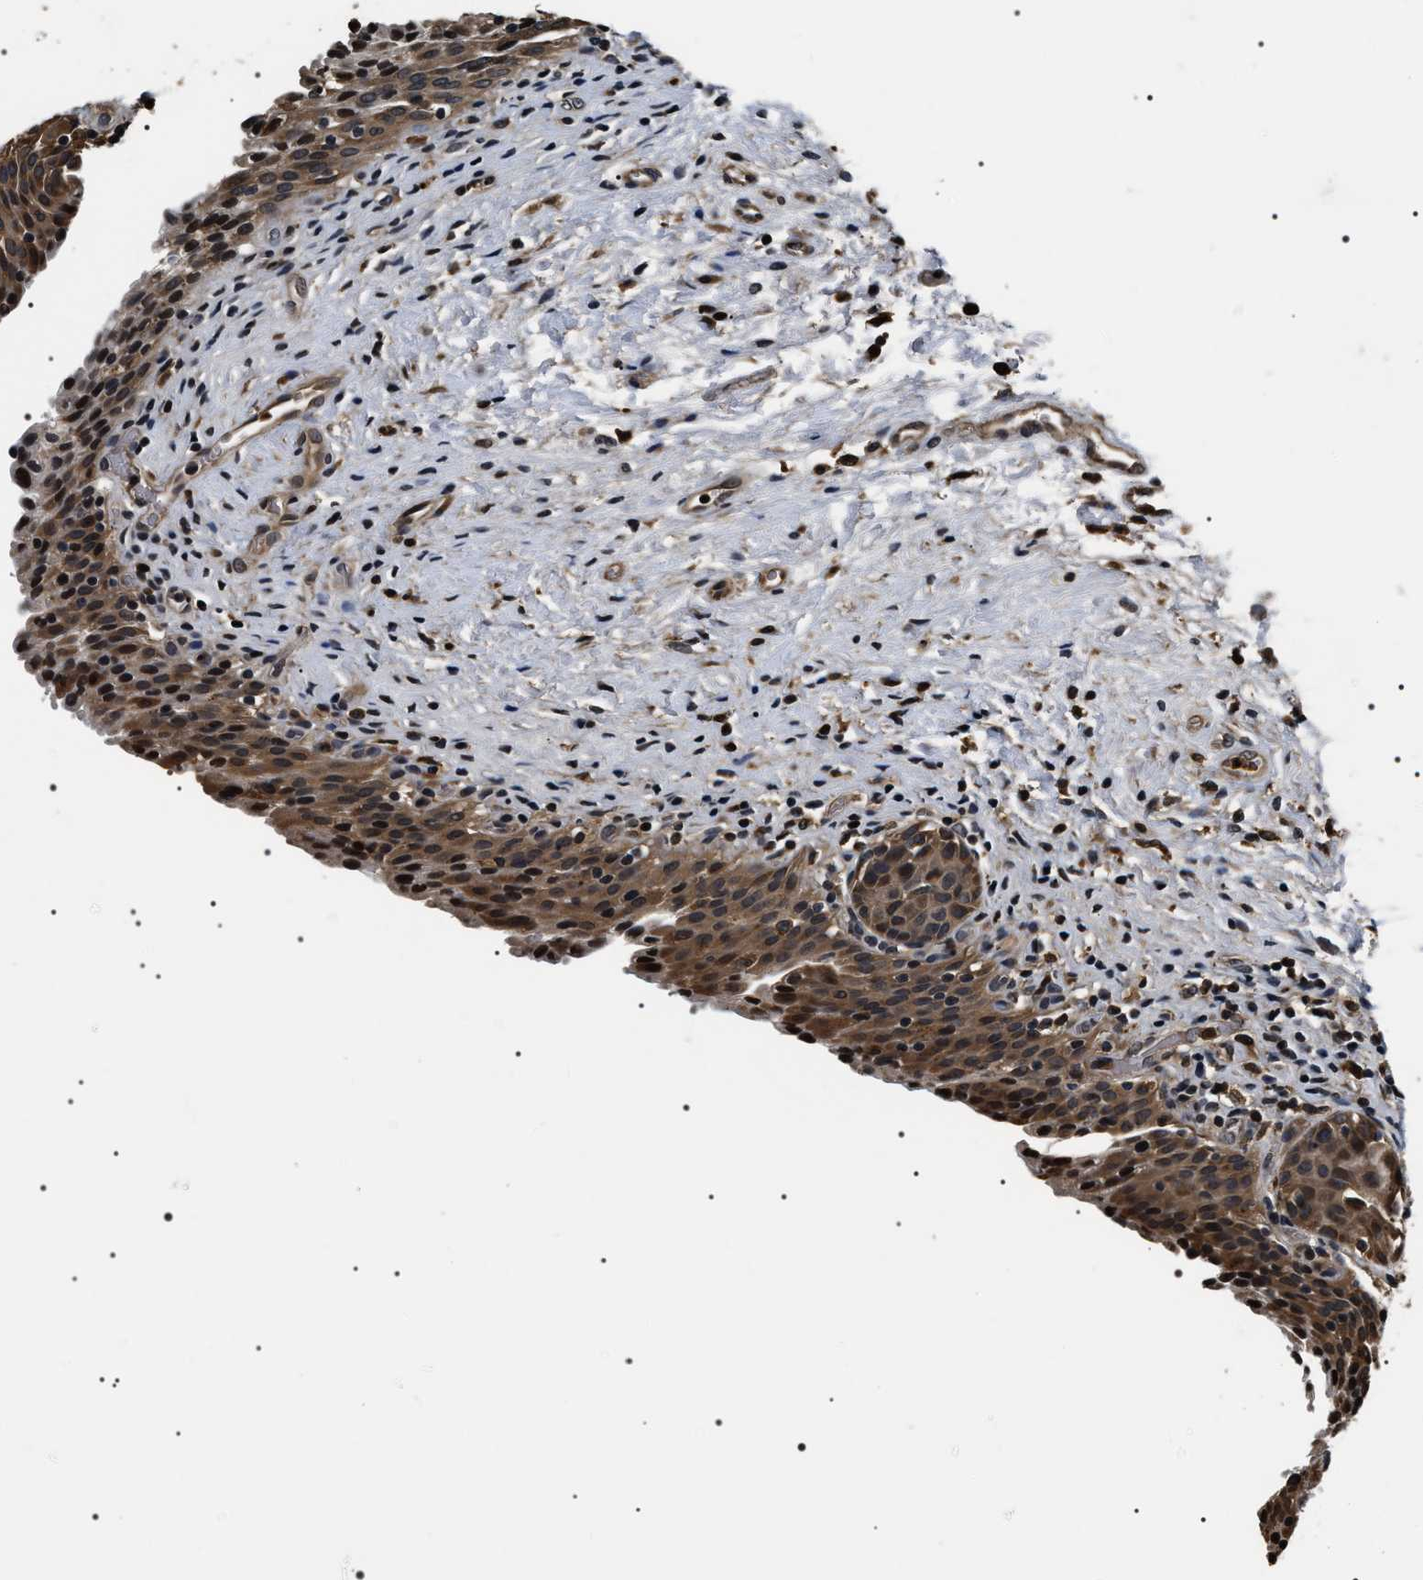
{"staining": {"intensity": "strong", "quantity": "25%-75%", "location": "cytoplasmic/membranous,nuclear"}, "tissue": "urinary bladder", "cell_type": "Urothelial cells", "image_type": "normal", "snomed": [{"axis": "morphology", "description": "Normal tissue, NOS"}, {"axis": "topography", "description": "Urinary bladder"}], "caption": "Strong cytoplasmic/membranous,nuclear expression for a protein is appreciated in about 25%-75% of urothelial cells of benign urinary bladder using immunohistochemistry.", "gene": "ARHGAP22", "patient": {"sex": "male", "age": 51}}